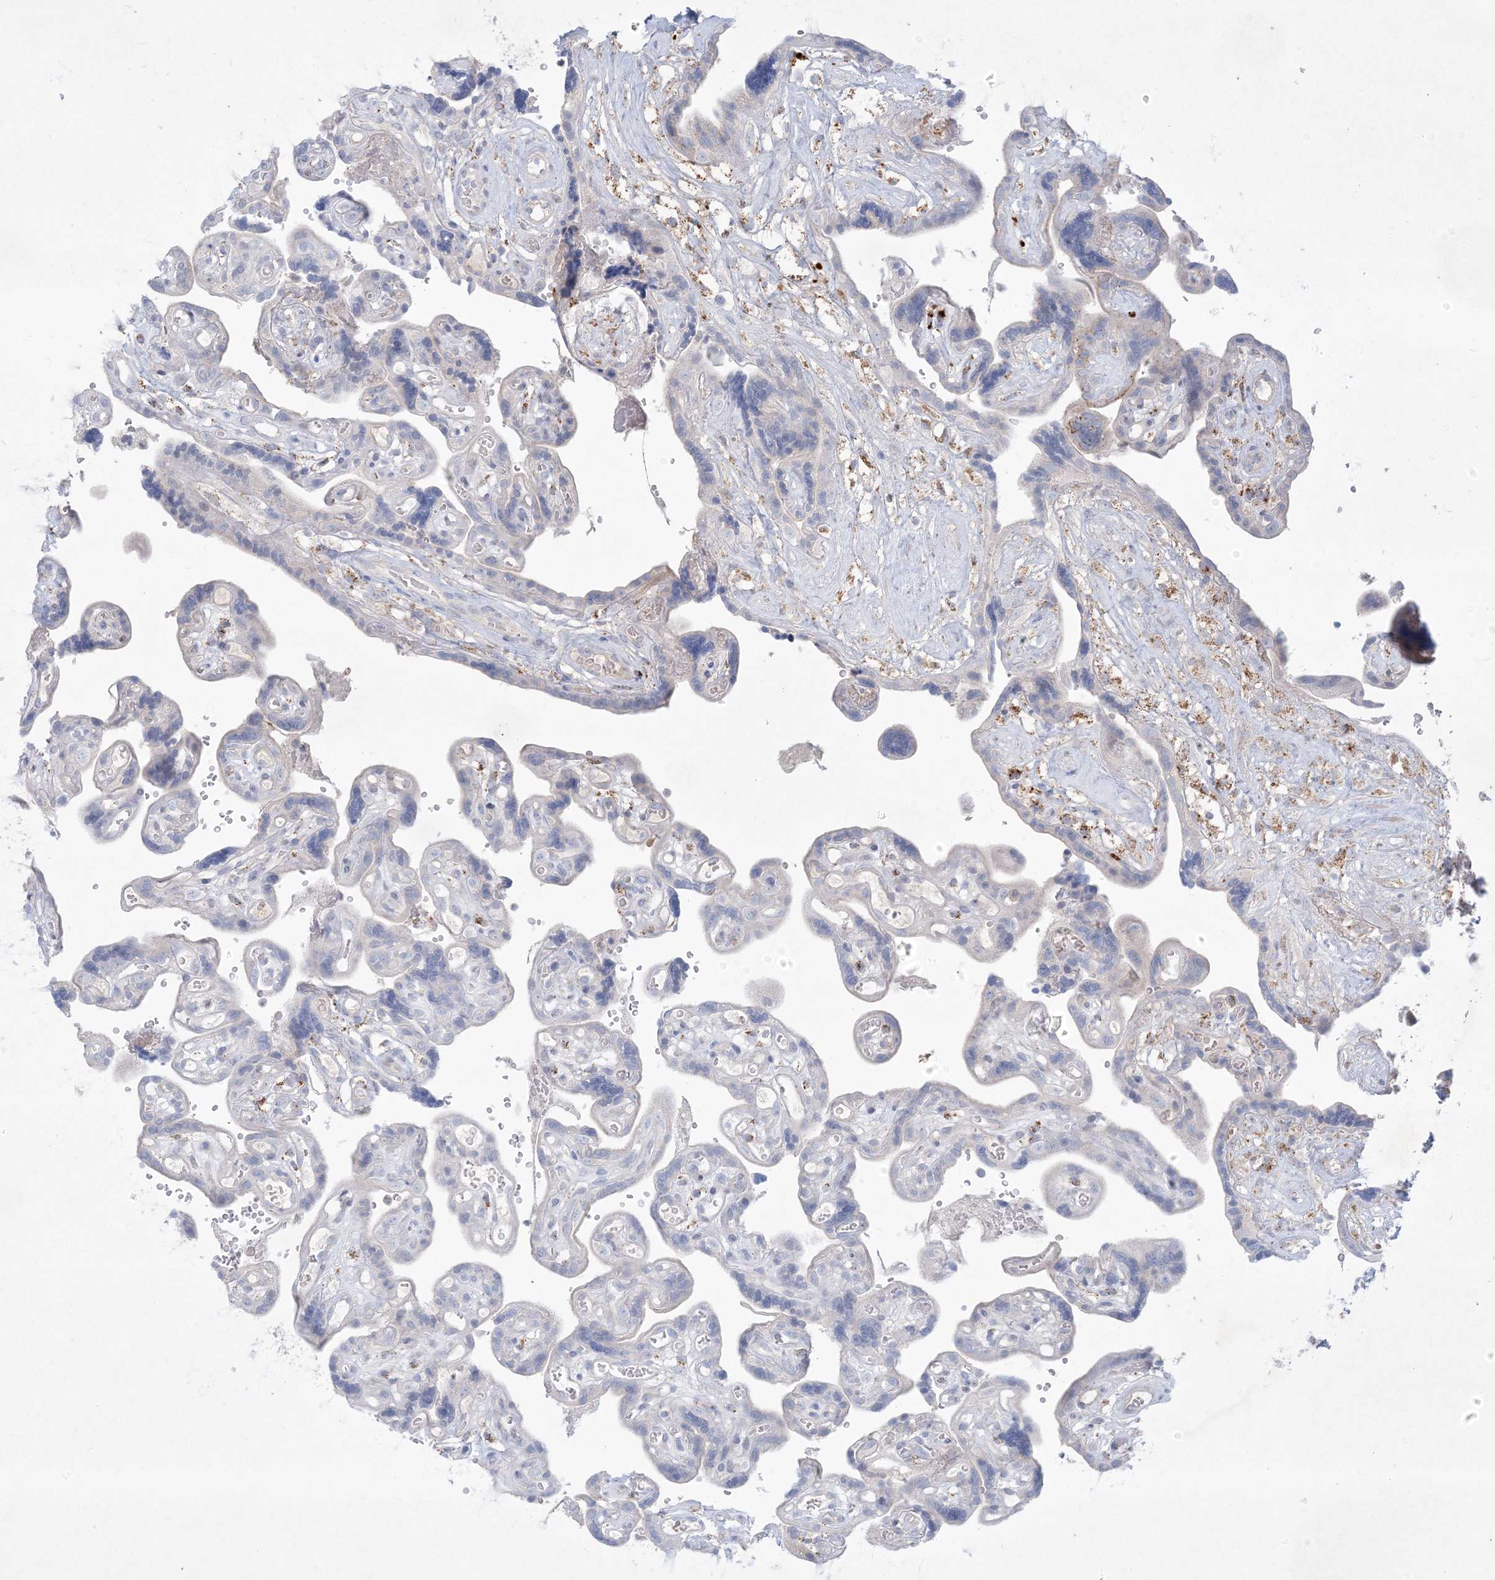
{"staining": {"intensity": "negative", "quantity": "none", "location": "none"}, "tissue": "placenta", "cell_type": "Decidual cells", "image_type": "normal", "snomed": [{"axis": "morphology", "description": "Normal tissue, NOS"}, {"axis": "topography", "description": "Placenta"}], "caption": "Benign placenta was stained to show a protein in brown. There is no significant staining in decidual cells.", "gene": "KCTD6", "patient": {"sex": "female", "age": 30}}